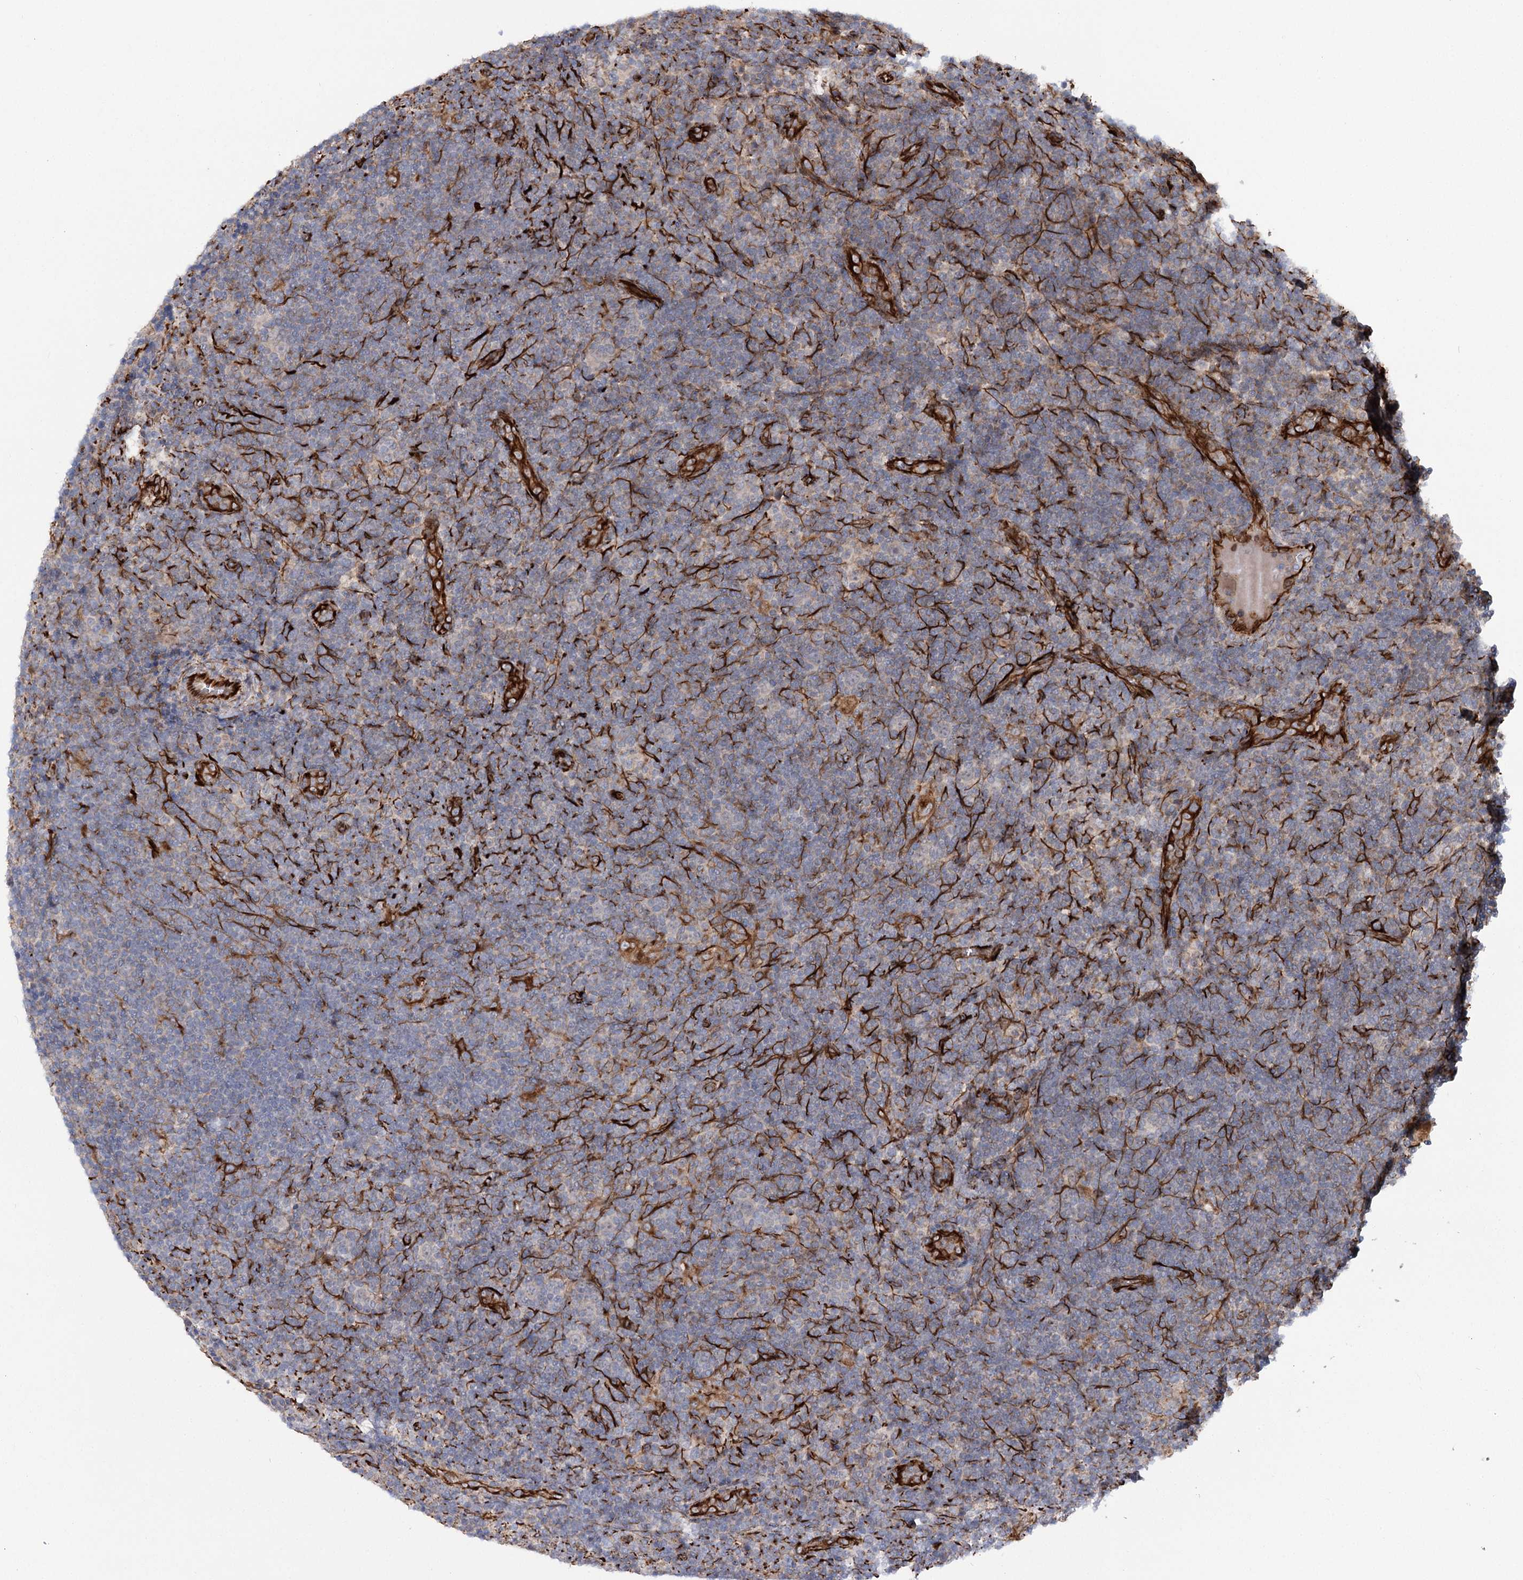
{"staining": {"intensity": "negative", "quantity": "none", "location": "none"}, "tissue": "lymphoma", "cell_type": "Tumor cells", "image_type": "cancer", "snomed": [{"axis": "morphology", "description": "Hodgkin's disease, NOS"}, {"axis": "topography", "description": "Lymph node"}], "caption": "This is an IHC histopathology image of Hodgkin's disease. There is no expression in tumor cells.", "gene": "DPEP2", "patient": {"sex": "female", "age": 57}}